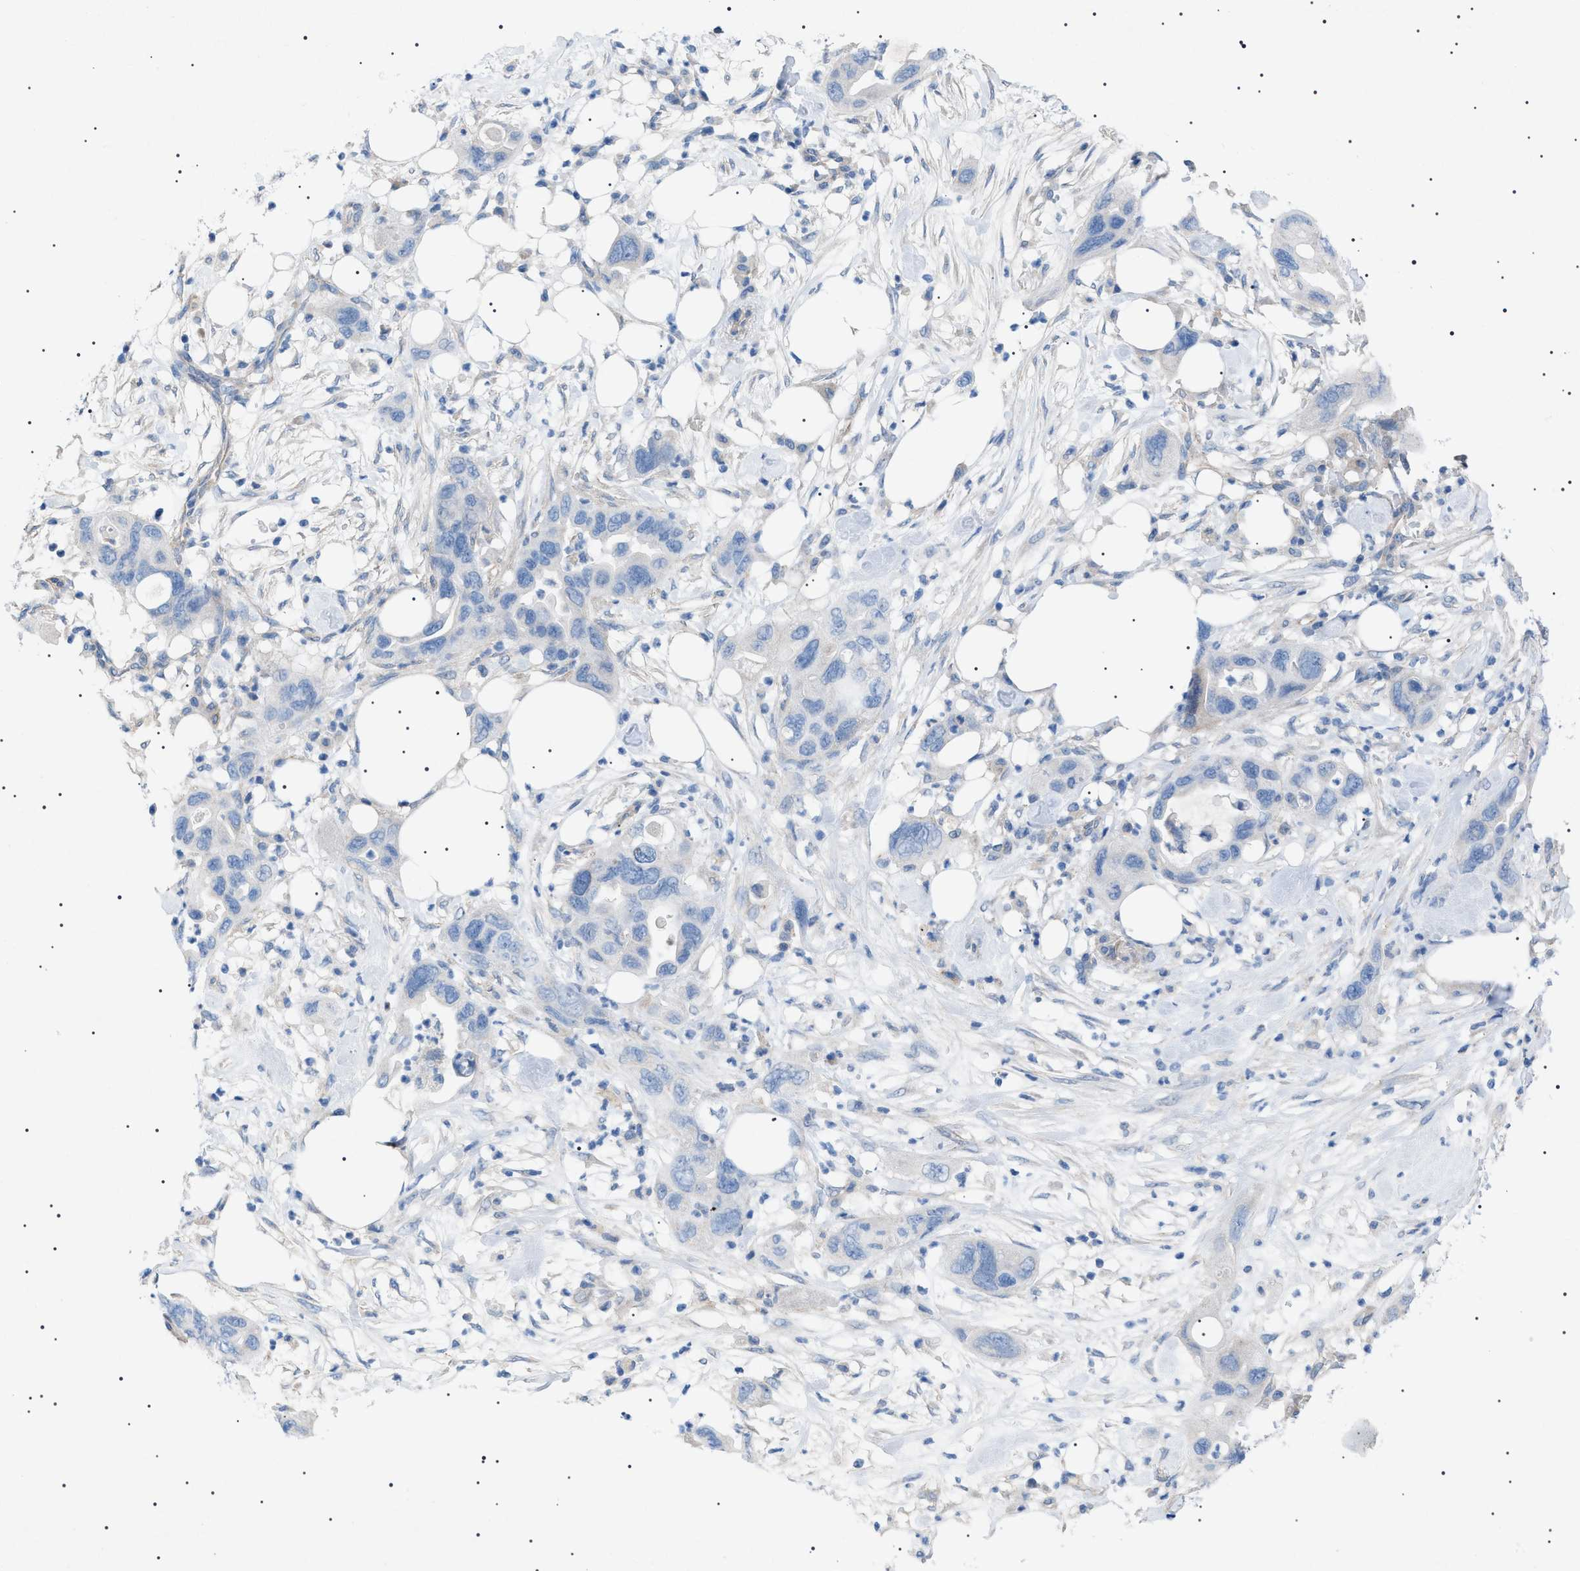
{"staining": {"intensity": "negative", "quantity": "none", "location": "none"}, "tissue": "pancreatic cancer", "cell_type": "Tumor cells", "image_type": "cancer", "snomed": [{"axis": "morphology", "description": "Adenocarcinoma, NOS"}, {"axis": "topography", "description": "Pancreas"}], "caption": "Image shows no protein expression in tumor cells of pancreatic cancer tissue.", "gene": "ADAMTS1", "patient": {"sex": "female", "age": 71}}